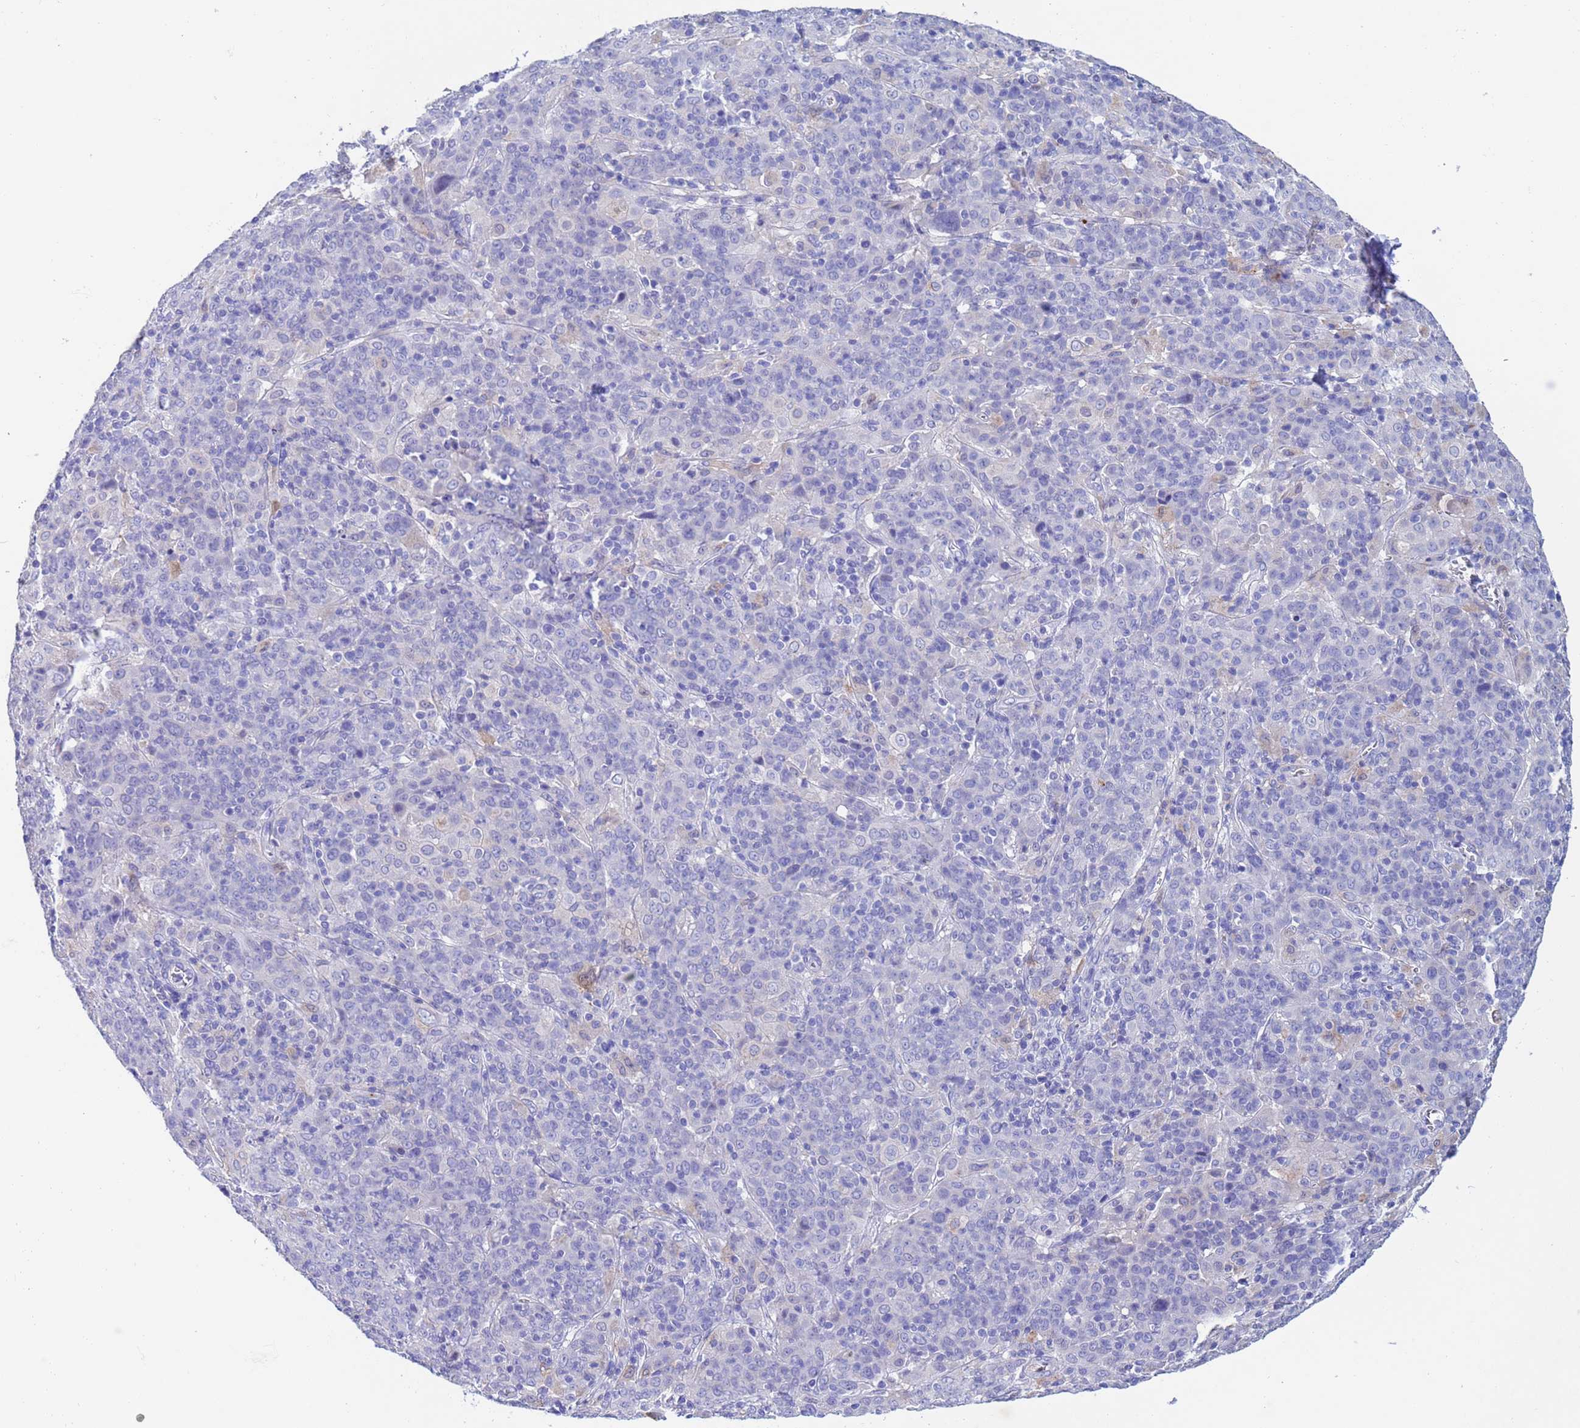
{"staining": {"intensity": "negative", "quantity": "none", "location": "none"}, "tissue": "cervical cancer", "cell_type": "Tumor cells", "image_type": "cancer", "snomed": [{"axis": "morphology", "description": "Squamous cell carcinoma, NOS"}, {"axis": "topography", "description": "Cervix"}], "caption": "A histopathology image of human cervical squamous cell carcinoma is negative for staining in tumor cells.", "gene": "CSTB", "patient": {"sex": "female", "age": 67}}